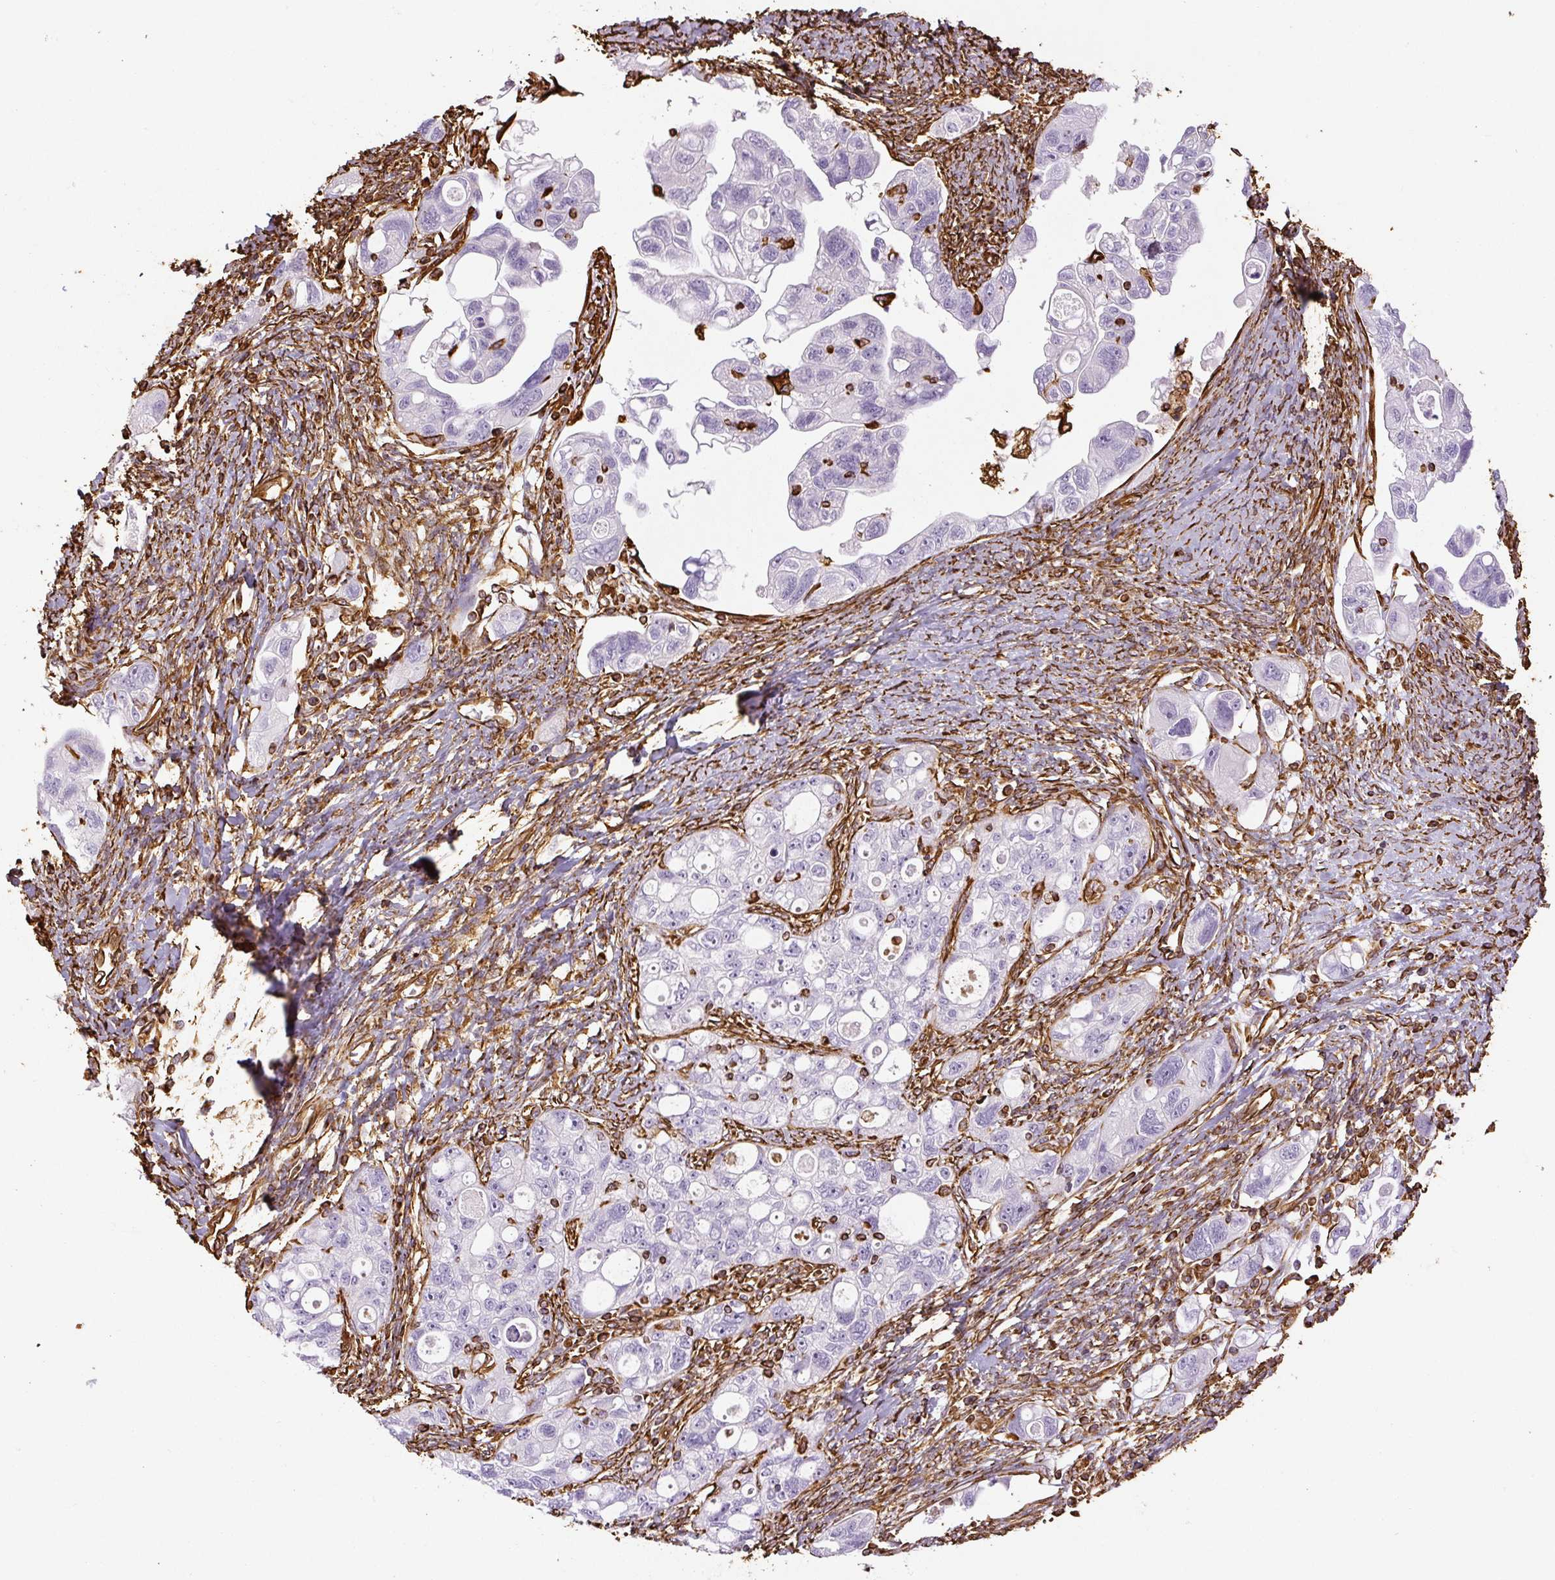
{"staining": {"intensity": "negative", "quantity": "none", "location": "none"}, "tissue": "ovarian cancer", "cell_type": "Tumor cells", "image_type": "cancer", "snomed": [{"axis": "morphology", "description": "Carcinoma, NOS"}, {"axis": "morphology", "description": "Cystadenocarcinoma, serous, NOS"}, {"axis": "topography", "description": "Ovary"}], "caption": "Tumor cells are negative for protein expression in human ovarian cancer (carcinoma).", "gene": "VIM", "patient": {"sex": "female", "age": 69}}